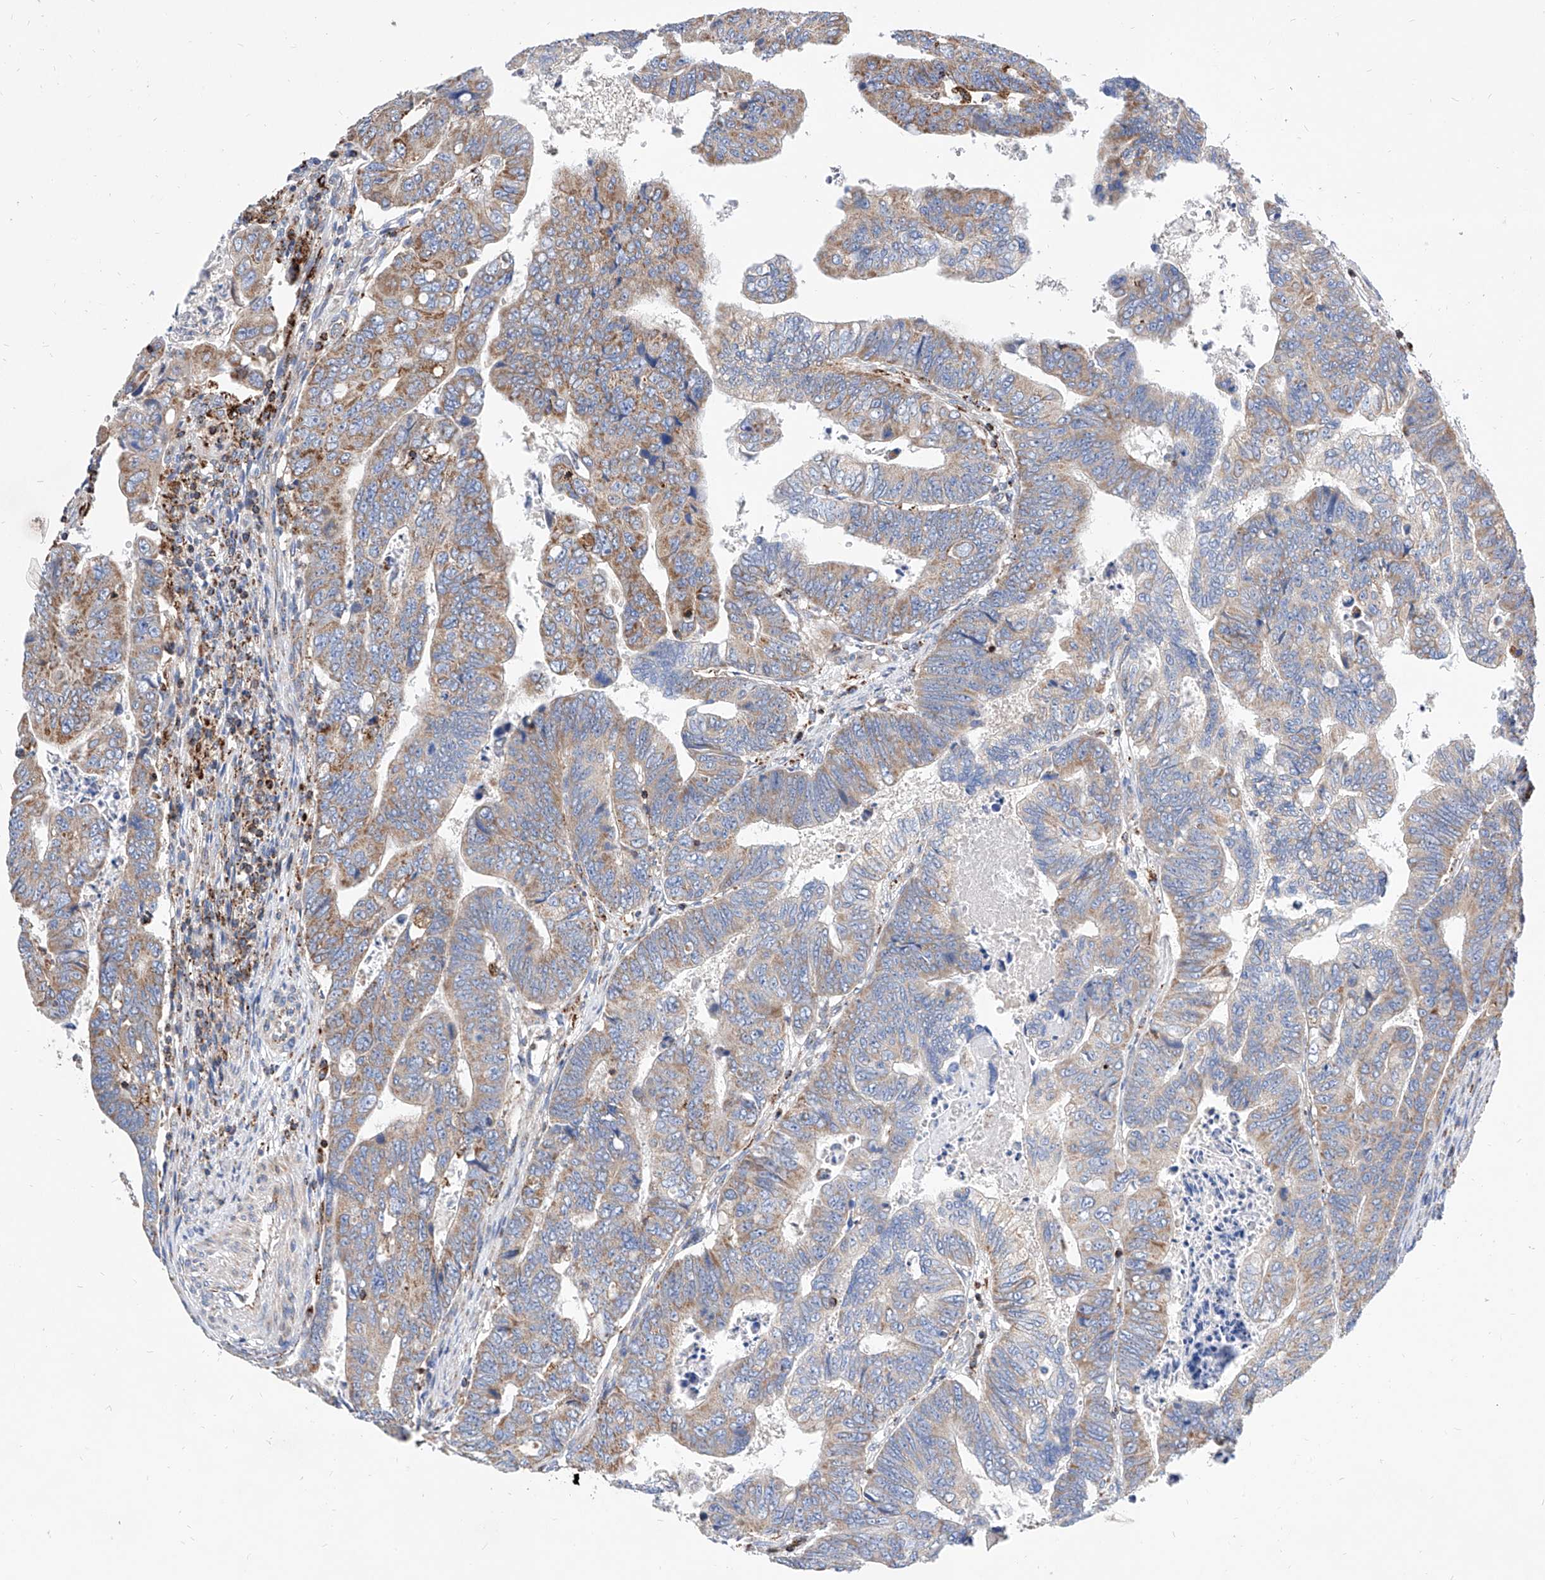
{"staining": {"intensity": "moderate", "quantity": ">75%", "location": "cytoplasmic/membranous"}, "tissue": "colorectal cancer", "cell_type": "Tumor cells", "image_type": "cancer", "snomed": [{"axis": "morphology", "description": "Normal tissue, NOS"}, {"axis": "morphology", "description": "Adenocarcinoma, NOS"}, {"axis": "topography", "description": "Rectum"}], "caption": "About >75% of tumor cells in colorectal cancer (adenocarcinoma) exhibit moderate cytoplasmic/membranous protein positivity as visualized by brown immunohistochemical staining.", "gene": "CPNE5", "patient": {"sex": "female", "age": 65}}